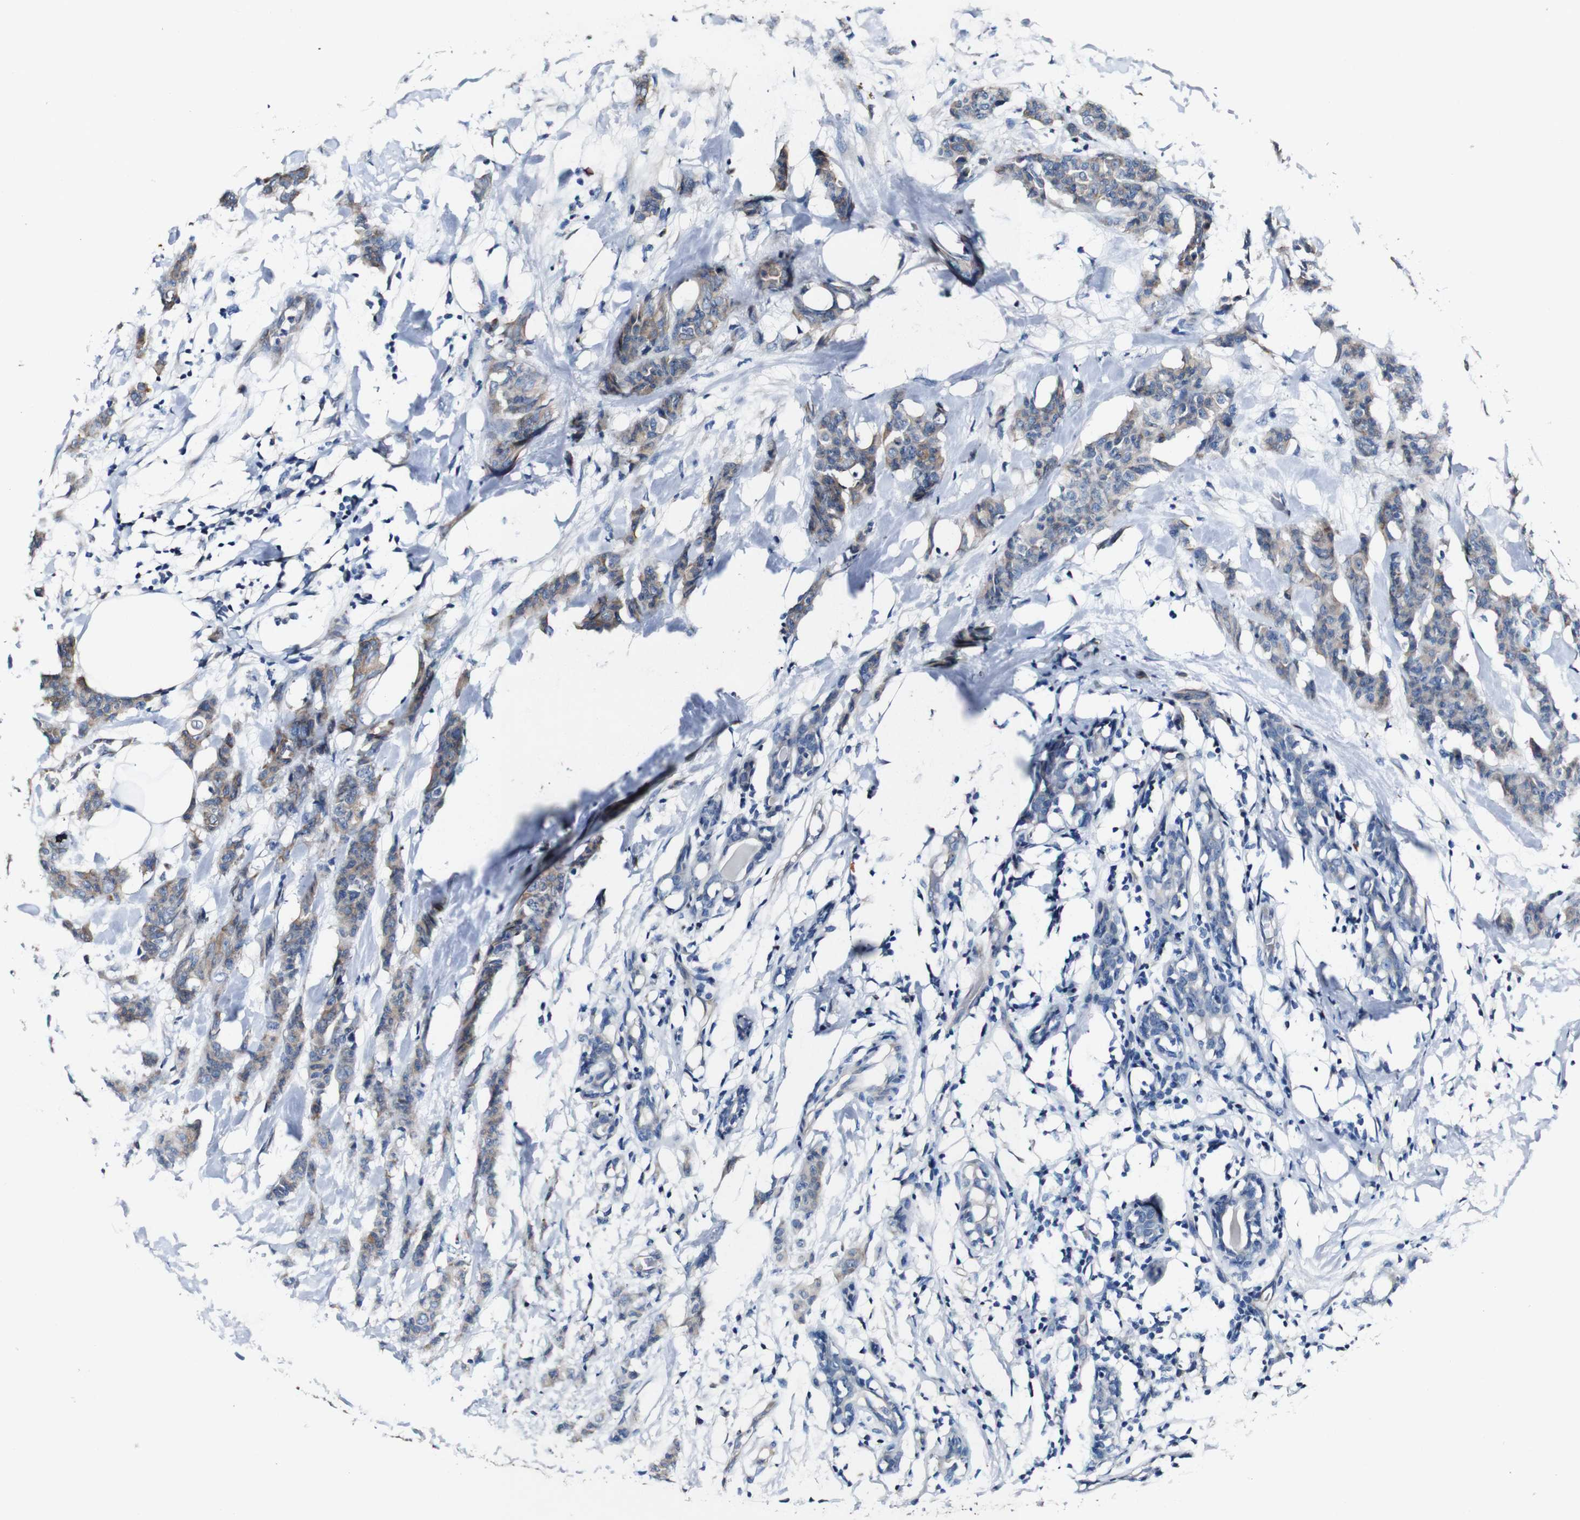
{"staining": {"intensity": "weak", "quantity": ">75%", "location": "cytoplasmic/membranous"}, "tissue": "breast cancer", "cell_type": "Tumor cells", "image_type": "cancer", "snomed": [{"axis": "morphology", "description": "Normal tissue, NOS"}, {"axis": "morphology", "description": "Duct carcinoma"}, {"axis": "topography", "description": "Breast"}], "caption": "Immunohistochemistry histopathology image of neoplastic tissue: infiltrating ductal carcinoma (breast) stained using immunohistochemistry (IHC) reveals low levels of weak protein expression localized specifically in the cytoplasmic/membranous of tumor cells, appearing as a cytoplasmic/membranous brown color.", "gene": "GRAMD1A", "patient": {"sex": "female", "age": 40}}